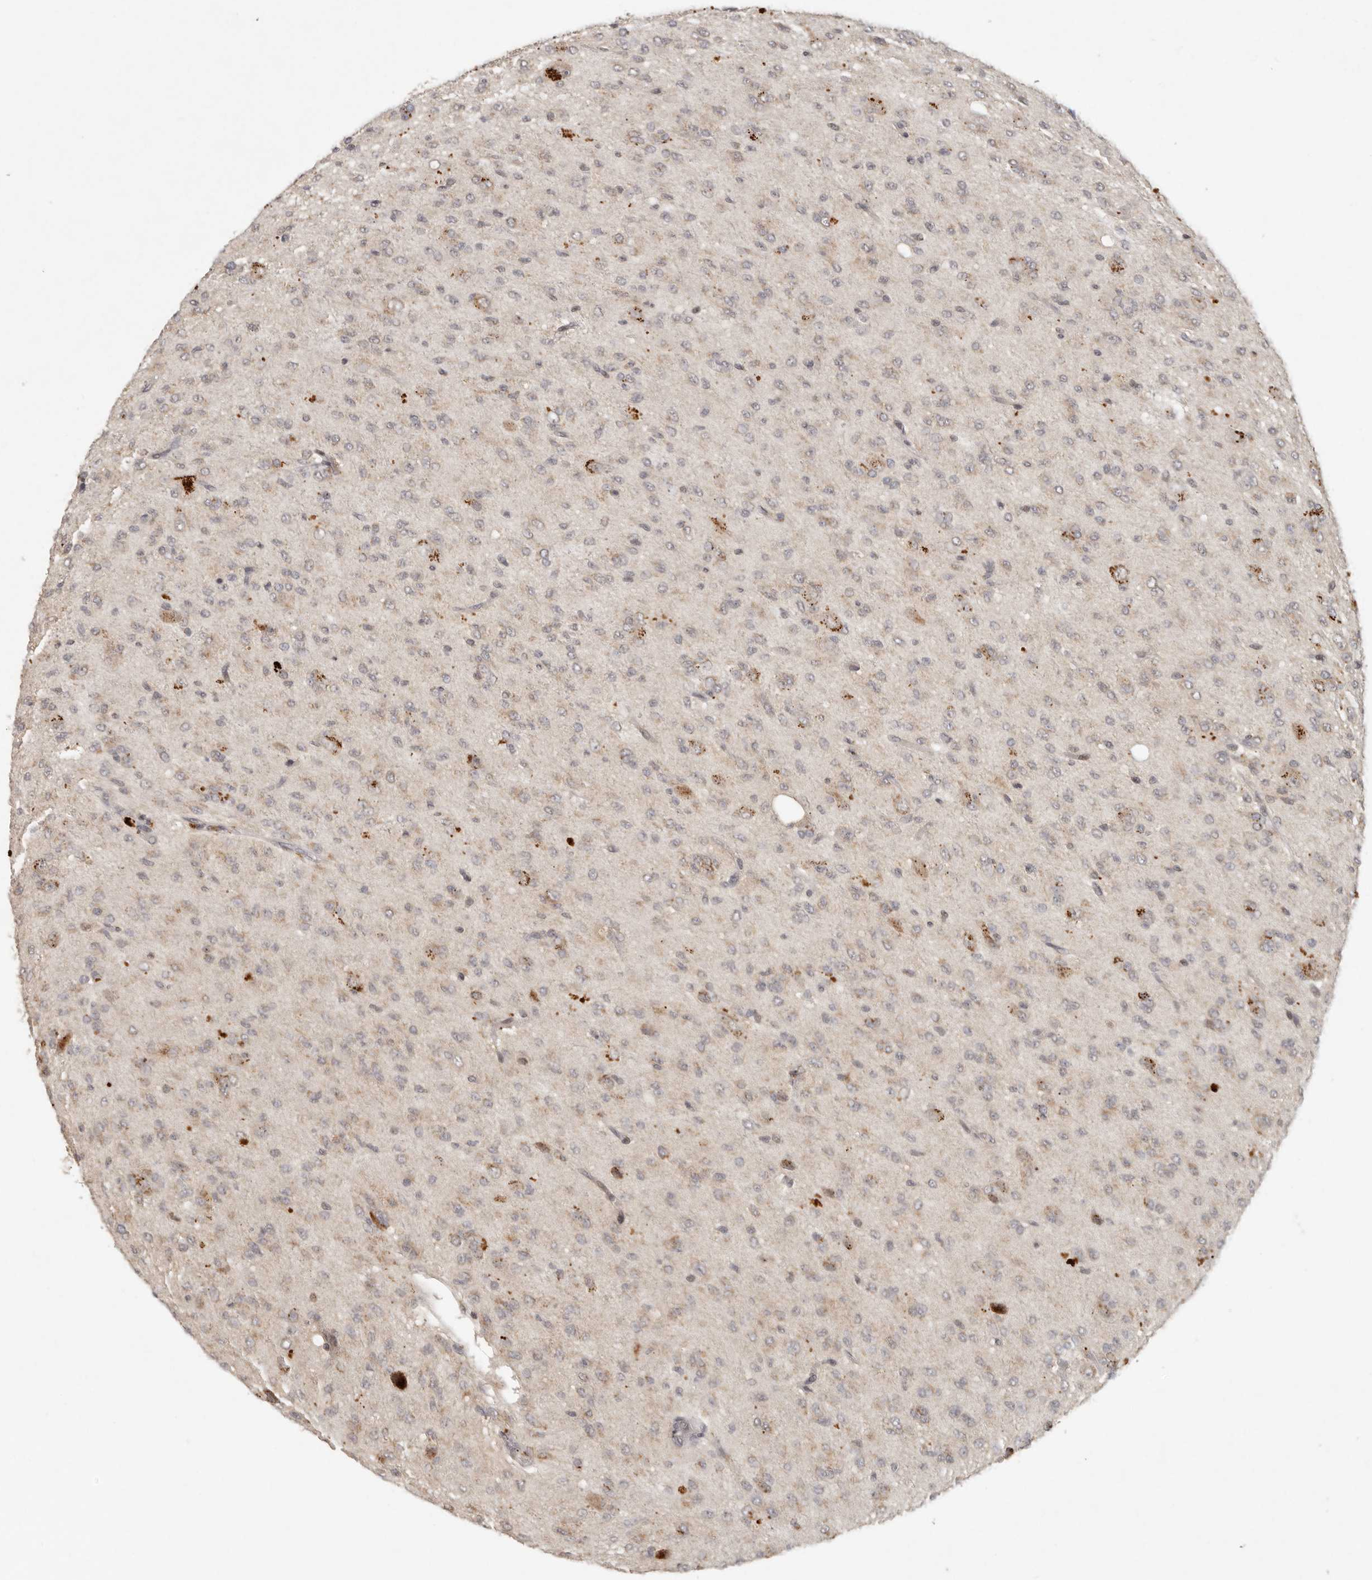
{"staining": {"intensity": "weak", "quantity": "25%-75%", "location": "cytoplasmic/membranous"}, "tissue": "glioma", "cell_type": "Tumor cells", "image_type": "cancer", "snomed": [{"axis": "morphology", "description": "Glioma, malignant, High grade"}, {"axis": "topography", "description": "Brain"}], "caption": "IHC (DAB (3,3'-diaminobenzidine)) staining of glioma reveals weak cytoplasmic/membranous protein positivity in approximately 25%-75% of tumor cells.", "gene": "LRRC75A", "patient": {"sex": "female", "age": 59}}